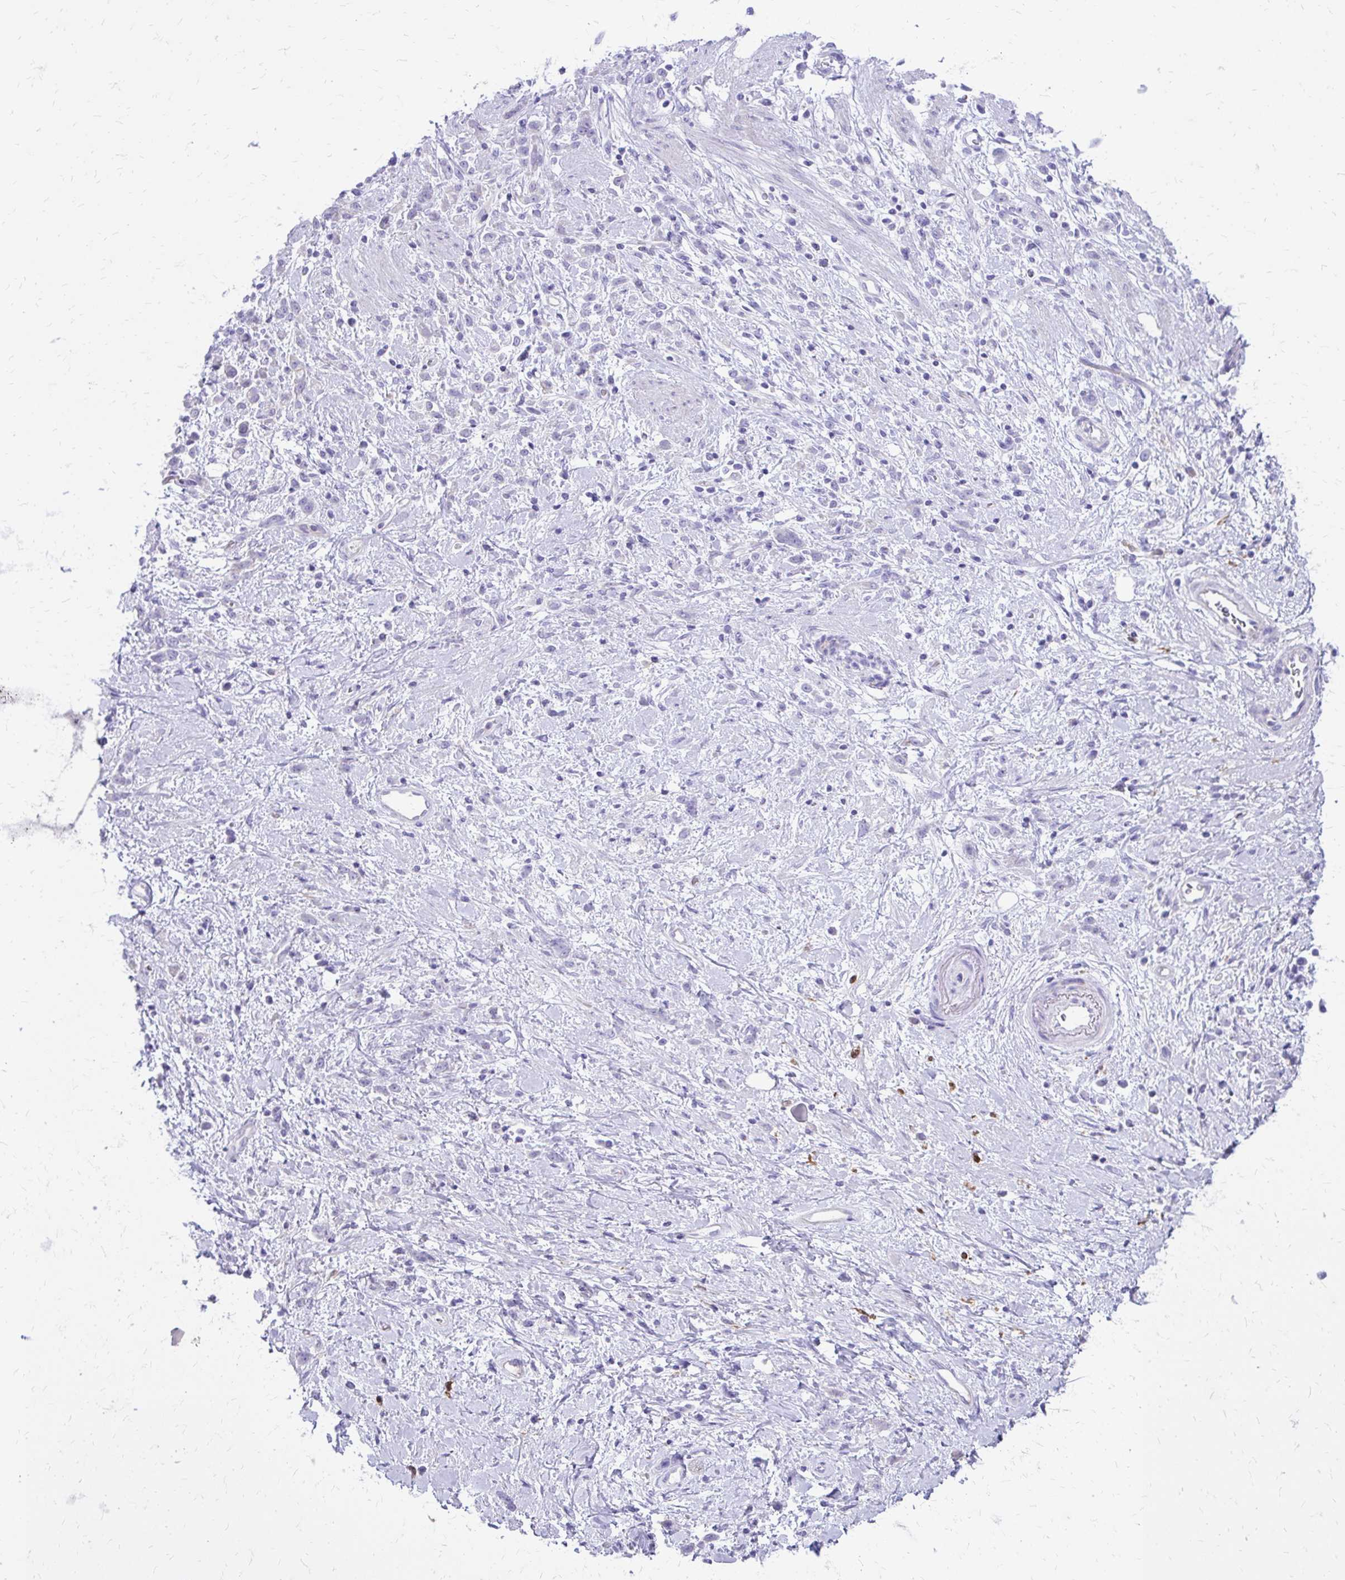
{"staining": {"intensity": "negative", "quantity": "none", "location": "none"}, "tissue": "stomach cancer", "cell_type": "Tumor cells", "image_type": "cancer", "snomed": [{"axis": "morphology", "description": "Adenocarcinoma, NOS"}, {"axis": "topography", "description": "Stomach"}], "caption": "The micrograph displays no significant expression in tumor cells of stomach cancer. Nuclei are stained in blue.", "gene": "SIGLEC11", "patient": {"sex": "female", "age": 60}}